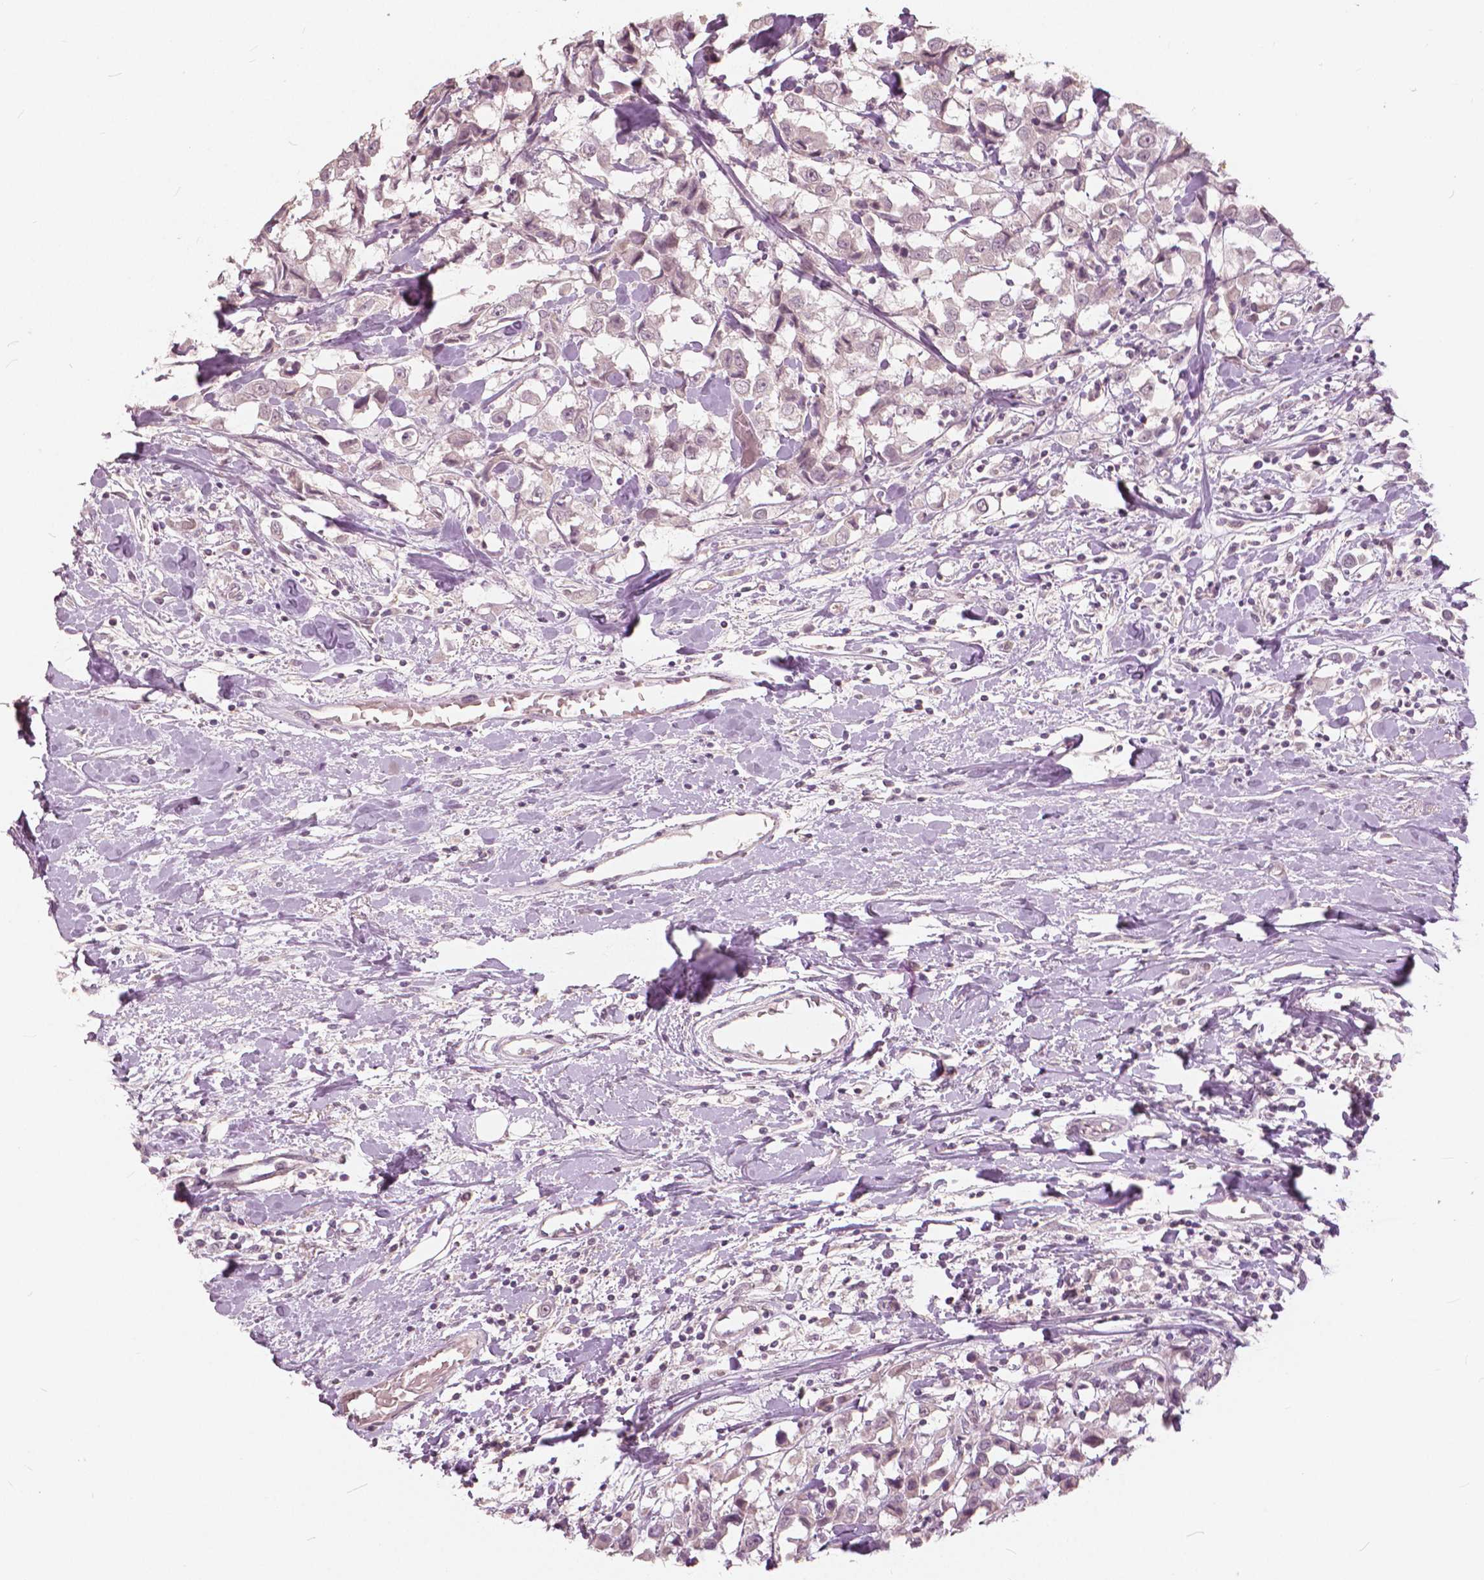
{"staining": {"intensity": "negative", "quantity": "none", "location": "none"}, "tissue": "breast cancer", "cell_type": "Tumor cells", "image_type": "cancer", "snomed": [{"axis": "morphology", "description": "Duct carcinoma"}, {"axis": "topography", "description": "Breast"}], "caption": "This is a histopathology image of IHC staining of infiltrating ductal carcinoma (breast), which shows no positivity in tumor cells.", "gene": "NANOG", "patient": {"sex": "female", "age": 61}}